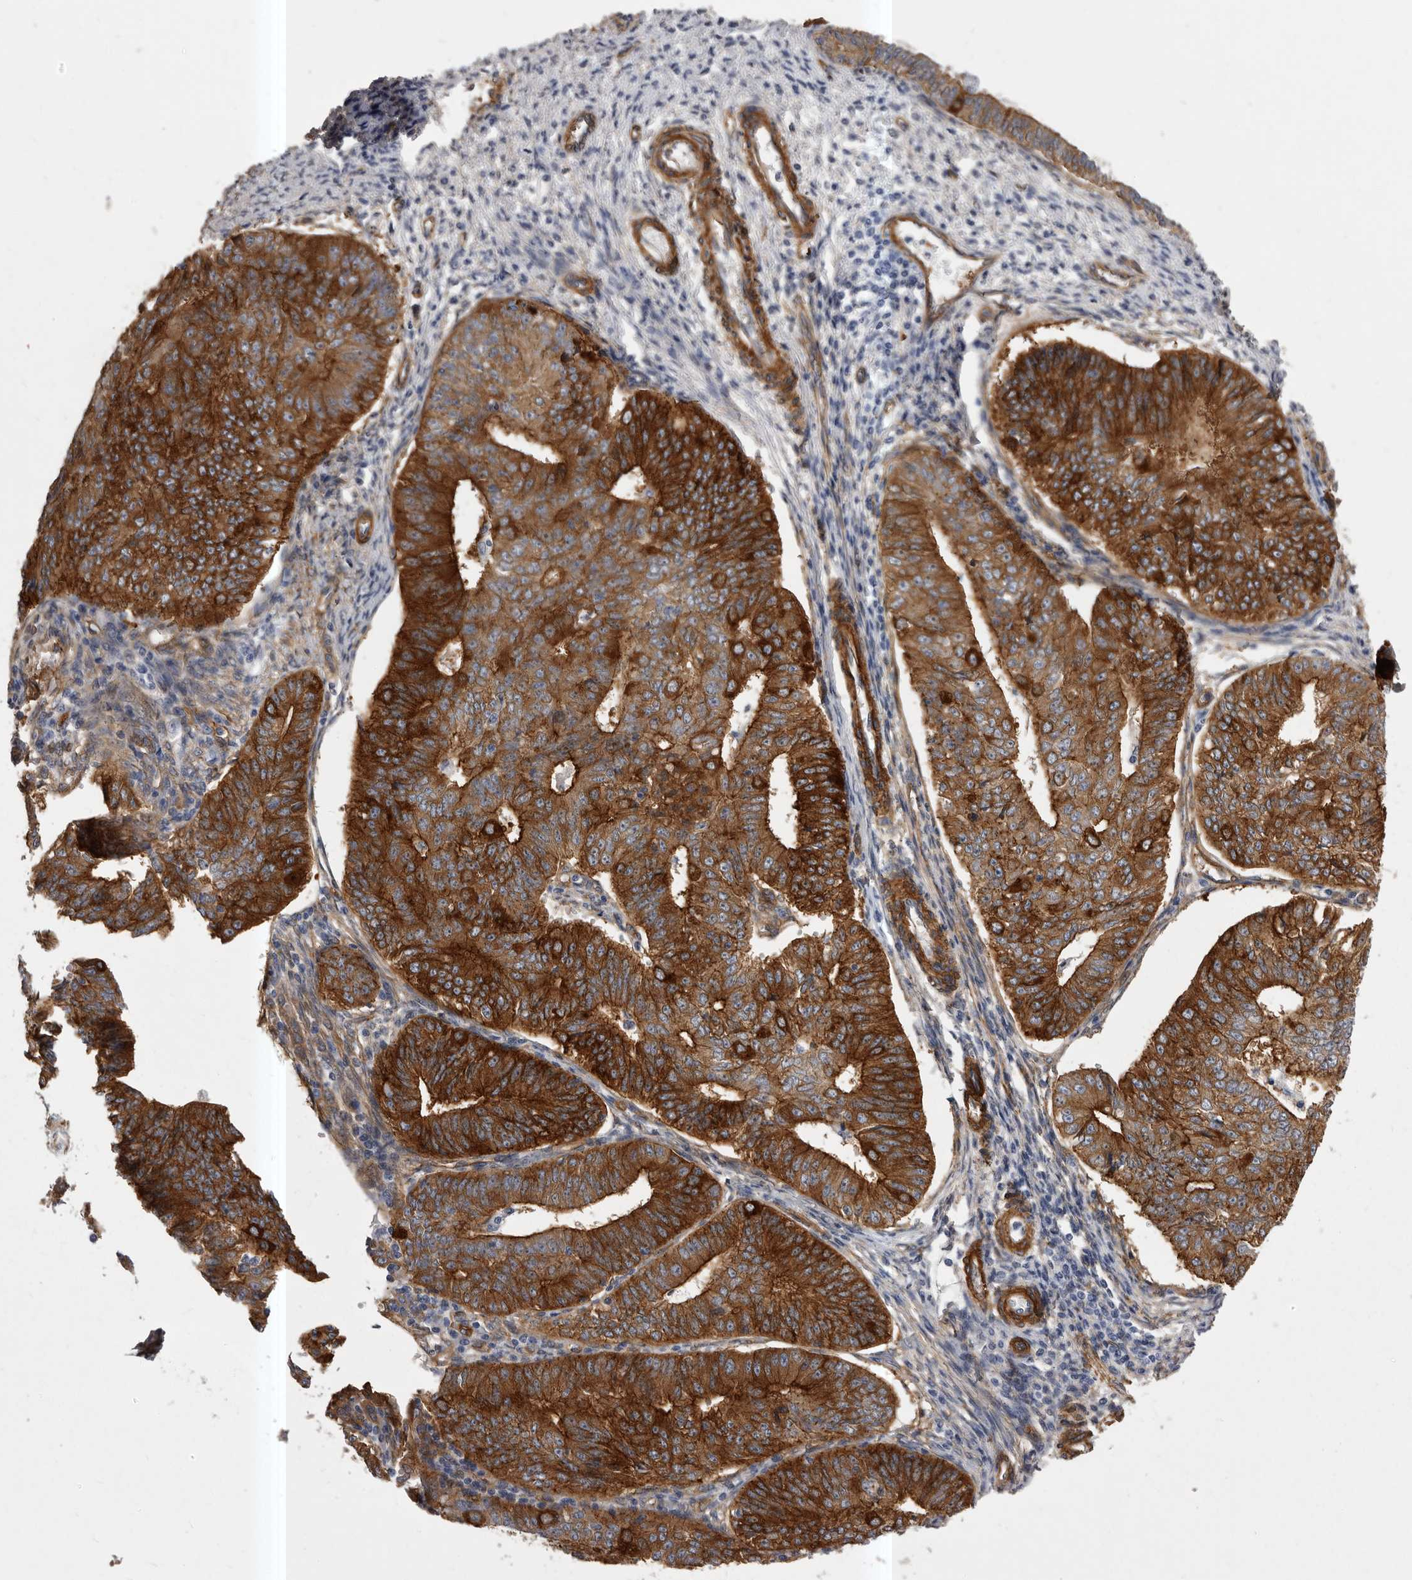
{"staining": {"intensity": "strong", "quantity": ">75%", "location": "cytoplasmic/membranous"}, "tissue": "endometrial cancer", "cell_type": "Tumor cells", "image_type": "cancer", "snomed": [{"axis": "morphology", "description": "Adenocarcinoma, NOS"}, {"axis": "topography", "description": "Endometrium"}], "caption": "DAB immunohistochemical staining of human endometrial cancer reveals strong cytoplasmic/membranous protein staining in approximately >75% of tumor cells.", "gene": "ENAH", "patient": {"sex": "female", "age": 32}}